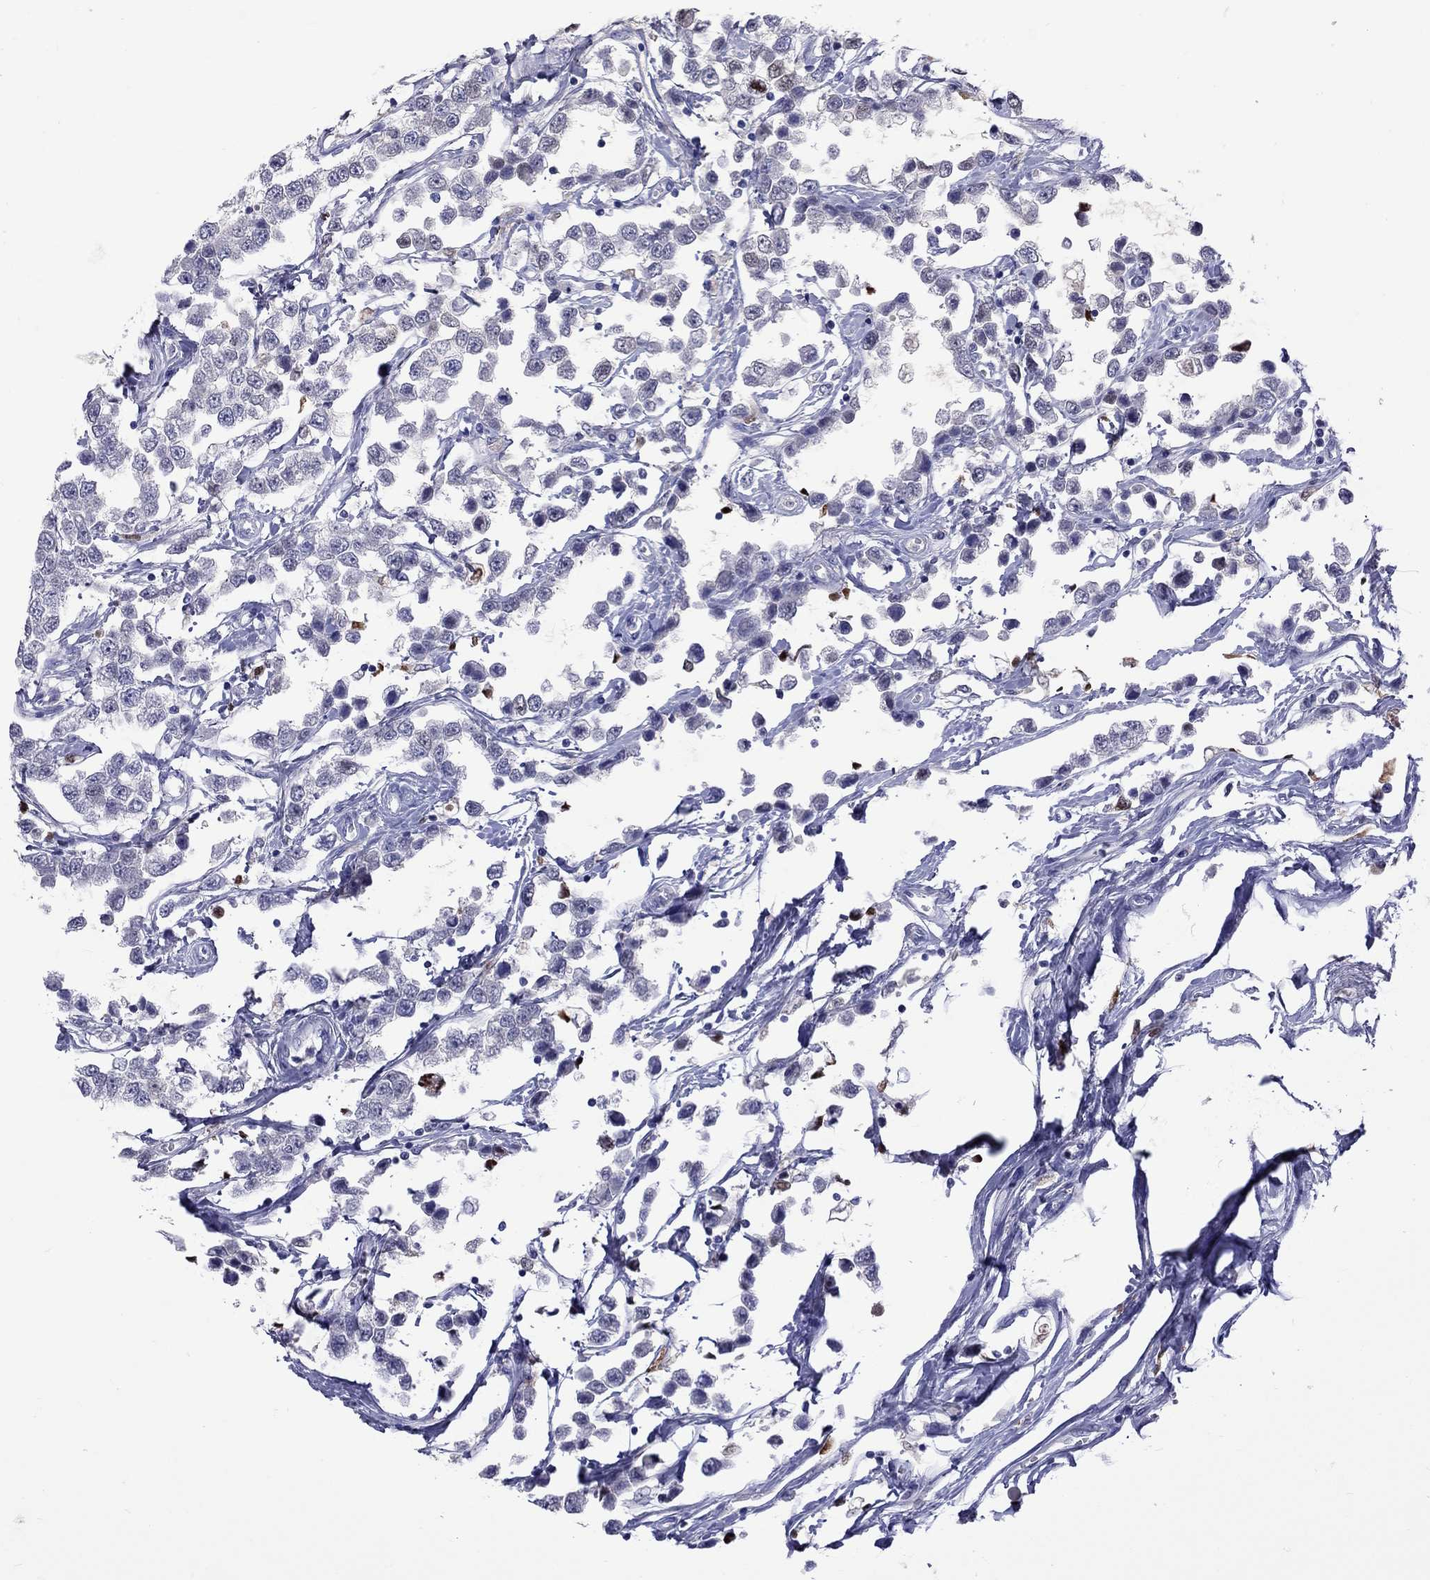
{"staining": {"intensity": "negative", "quantity": "none", "location": "none"}, "tissue": "testis cancer", "cell_type": "Tumor cells", "image_type": "cancer", "snomed": [{"axis": "morphology", "description": "Seminoma, NOS"}, {"axis": "topography", "description": "Testis"}], "caption": "This is an immunohistochemistry photomicrograph of human testis cancer (seminoma). There is no staining in tumor cells.", "gene": "SERPINA3", "patient": {"sex": "male", "age": 34}}